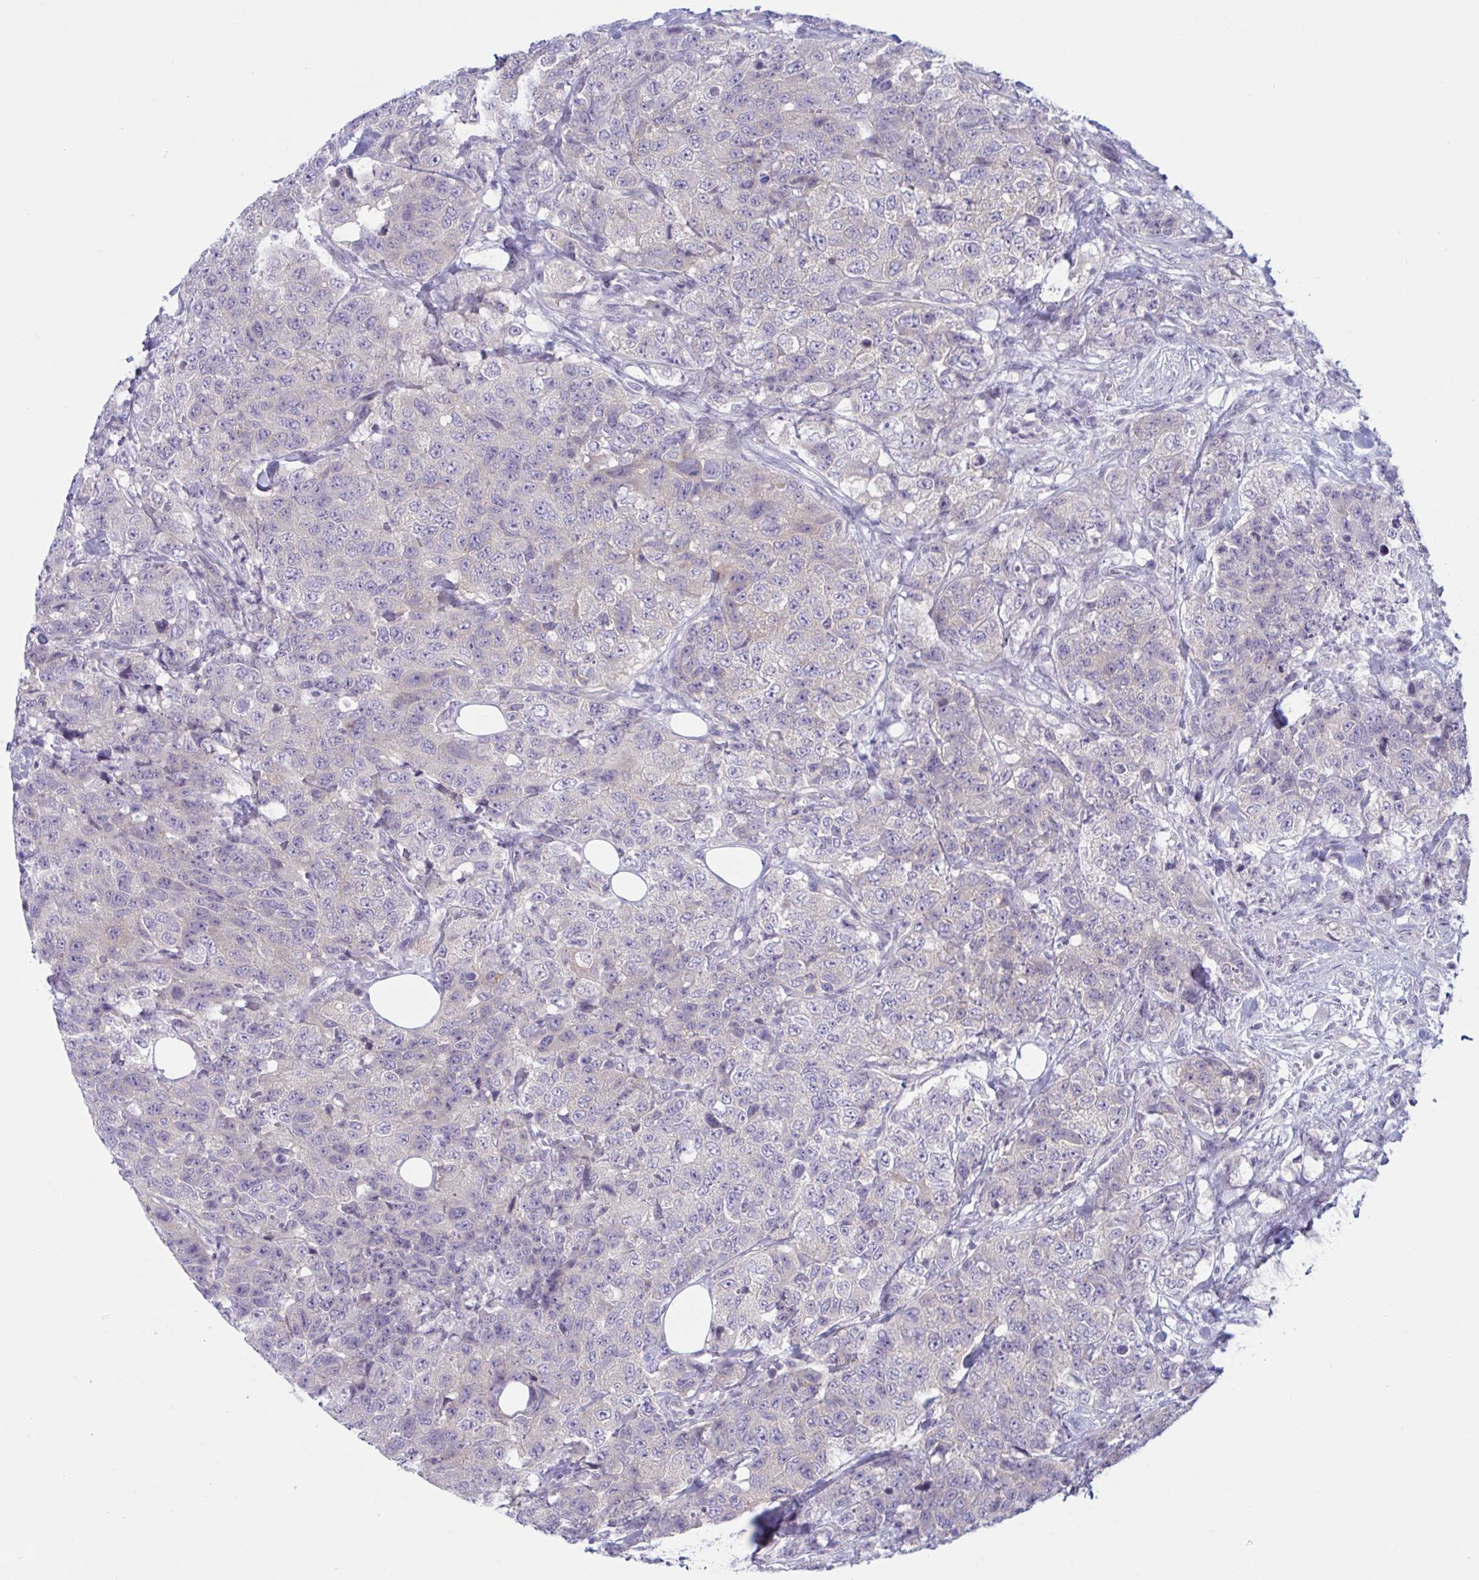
{"staining": {"intensity": "negative", "quantity": "none", "location": "none"}, "tissue": "urothelial cancer", "cell_type": "Tumor cells", "image_type": "cancer", "snomed": [{"axis": "morphology", "description": "Urothelial carcinoma, High grade"}, {"axis": "topography", "description": "Urinary bladder"}], "caption": "A high-resolution micrograph shows IHC staining of urothelial carcinoma (high-grade), which demonstrates no significant expression in tumor cells.", "gene": "NAA30", "patient": {"sex": "female", "age": 78}}